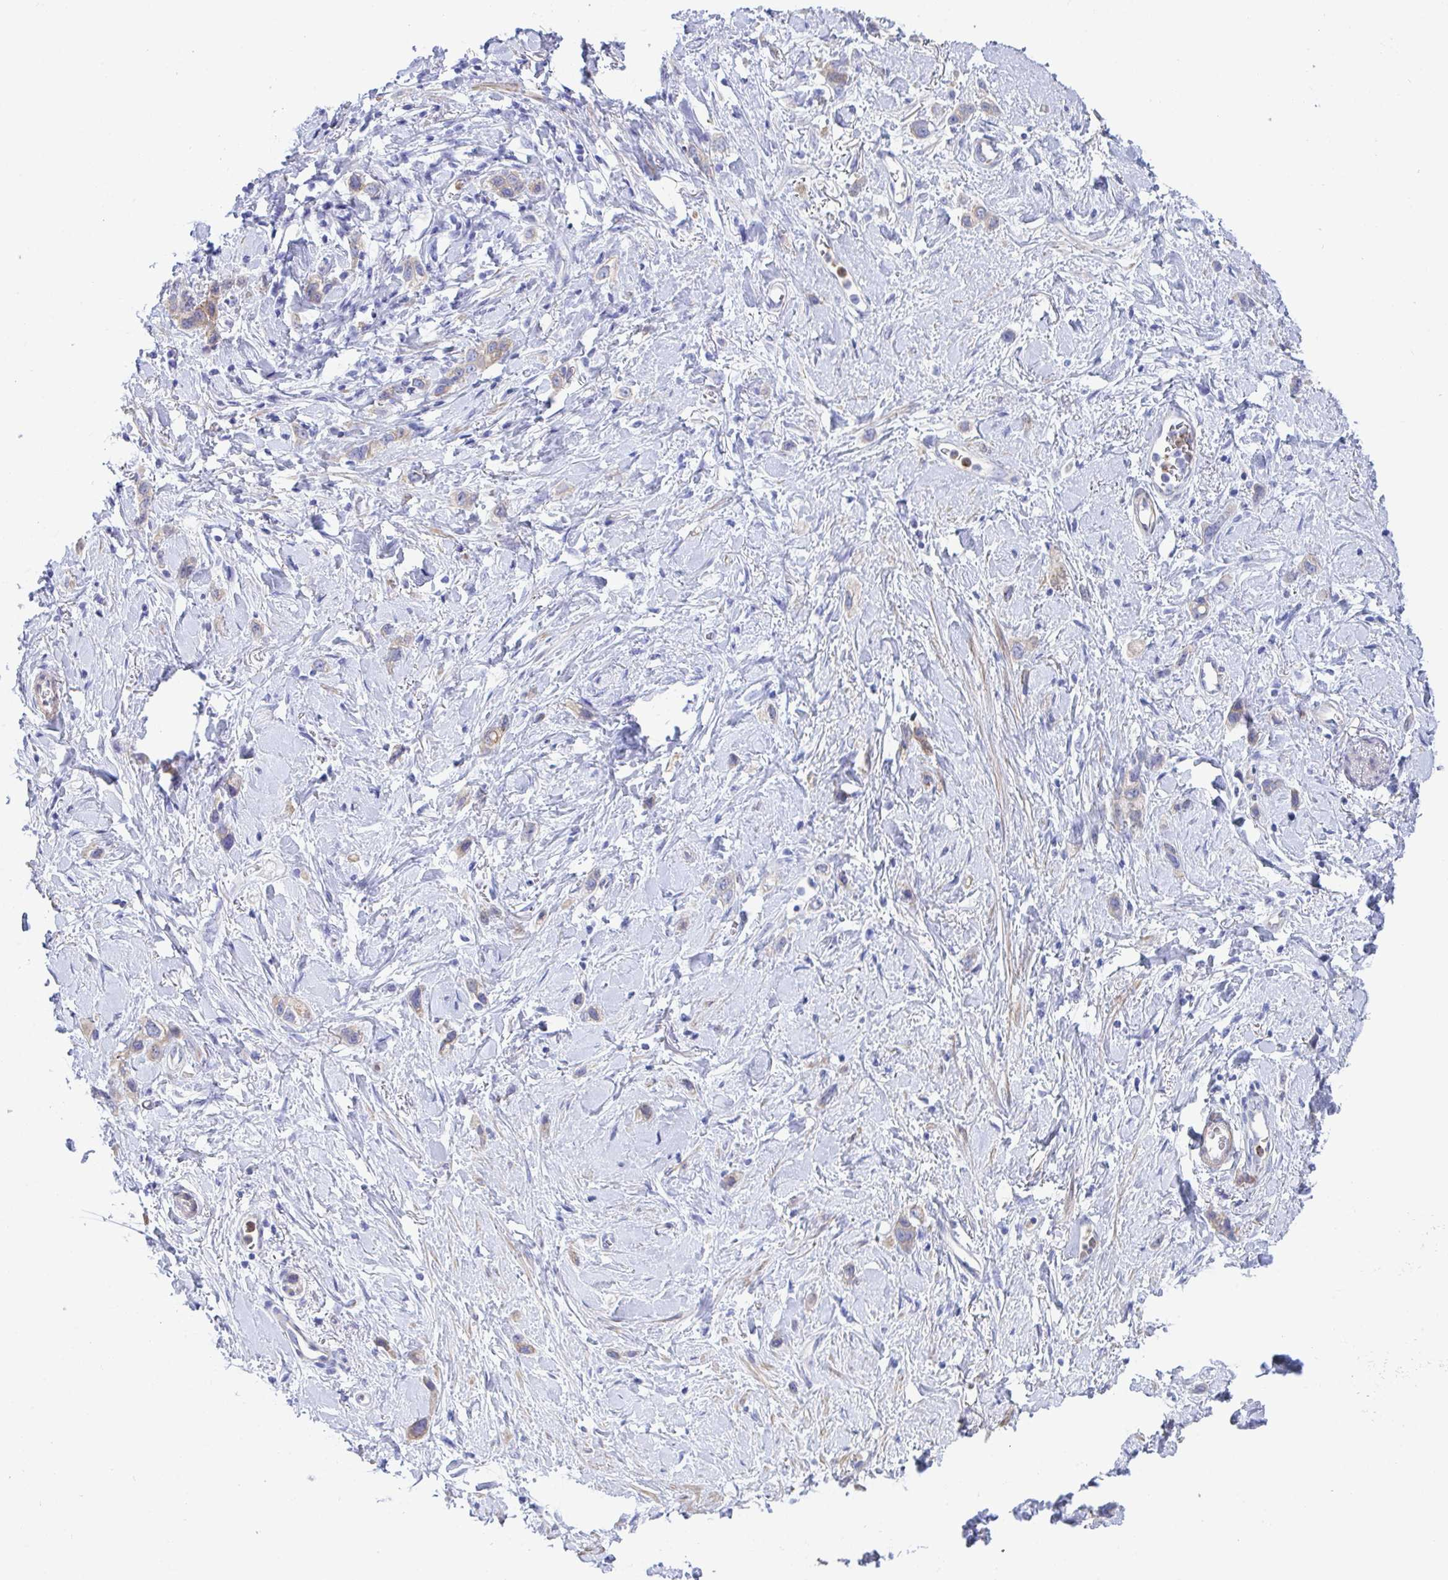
{"staining": {"intensity": "weak", "quantity": "25%-75%", "location": "cytoplasmic/membranous"}, "tissue": "stomach cancer", "cell_type": "Tumor cells", "image_type": "cancer", "snomed": [{"axis": "morphology", "description": "Adenocarcinoma, NOS"}, {"axis": "topography", "description": "Stomach"}], "caption": "Stomach adenocarcinoma stained with a protein marker displays weak staining in tumor cells.", "gene": "CEP170B", "patient": {"sex": "female", "age": 65}}